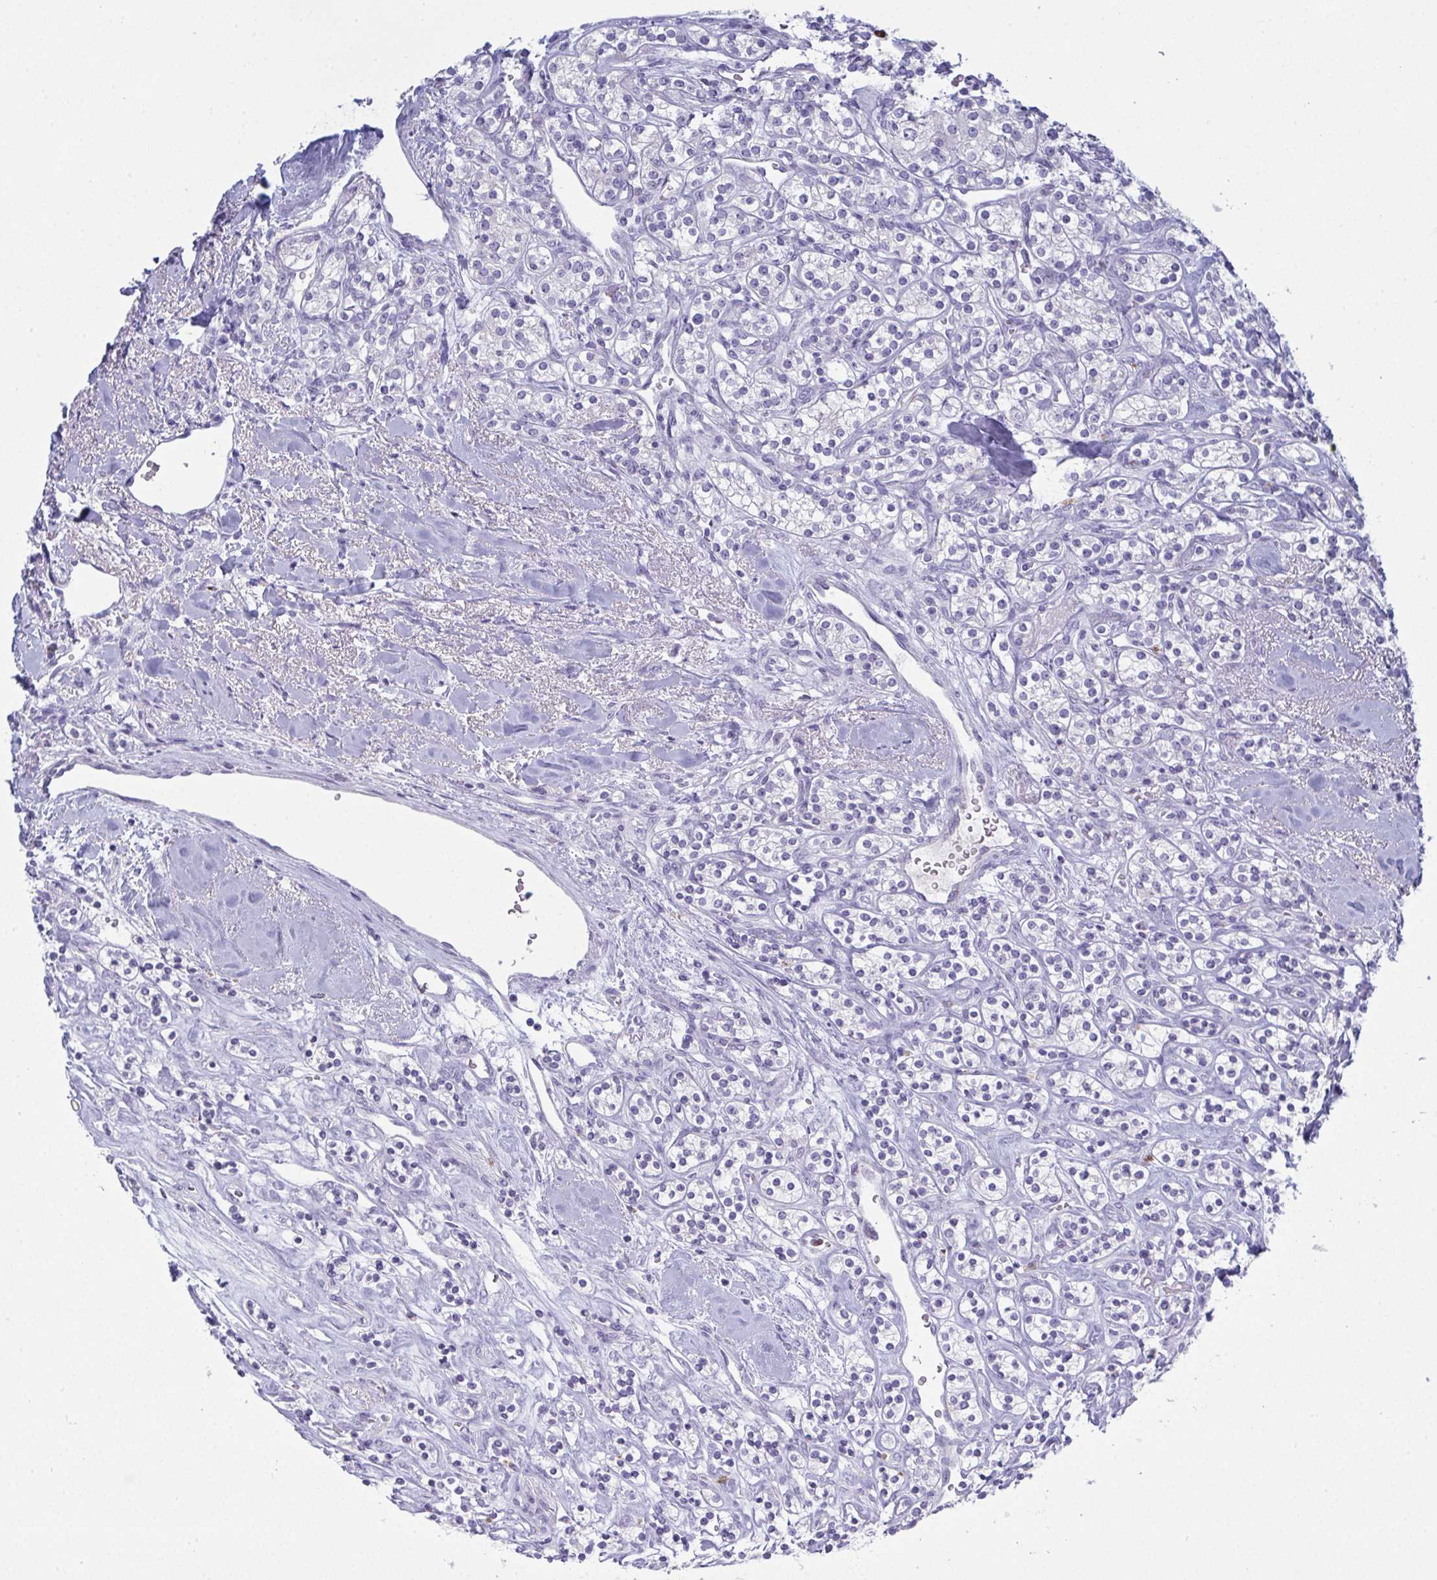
{"staining": {"intensity": "negative", "quantity": "none", "location": "none"}, "tissue": "renal cancer", "cell_type": "Tumor cells", "image_type": "cancer", "snomed": [{"axis": "morphology", "description": "Adenocarcinoma, NOS"}, {"axis": "topography", "description": "Kidney"}], "caption": "An IHC histopathology image of renal adenocarcinoma is shown. There is no staining in tumor cells of renal adenocarcinoma.", "gene": "SERPINB10", "patient": {"sex": "male", "age": 77}}